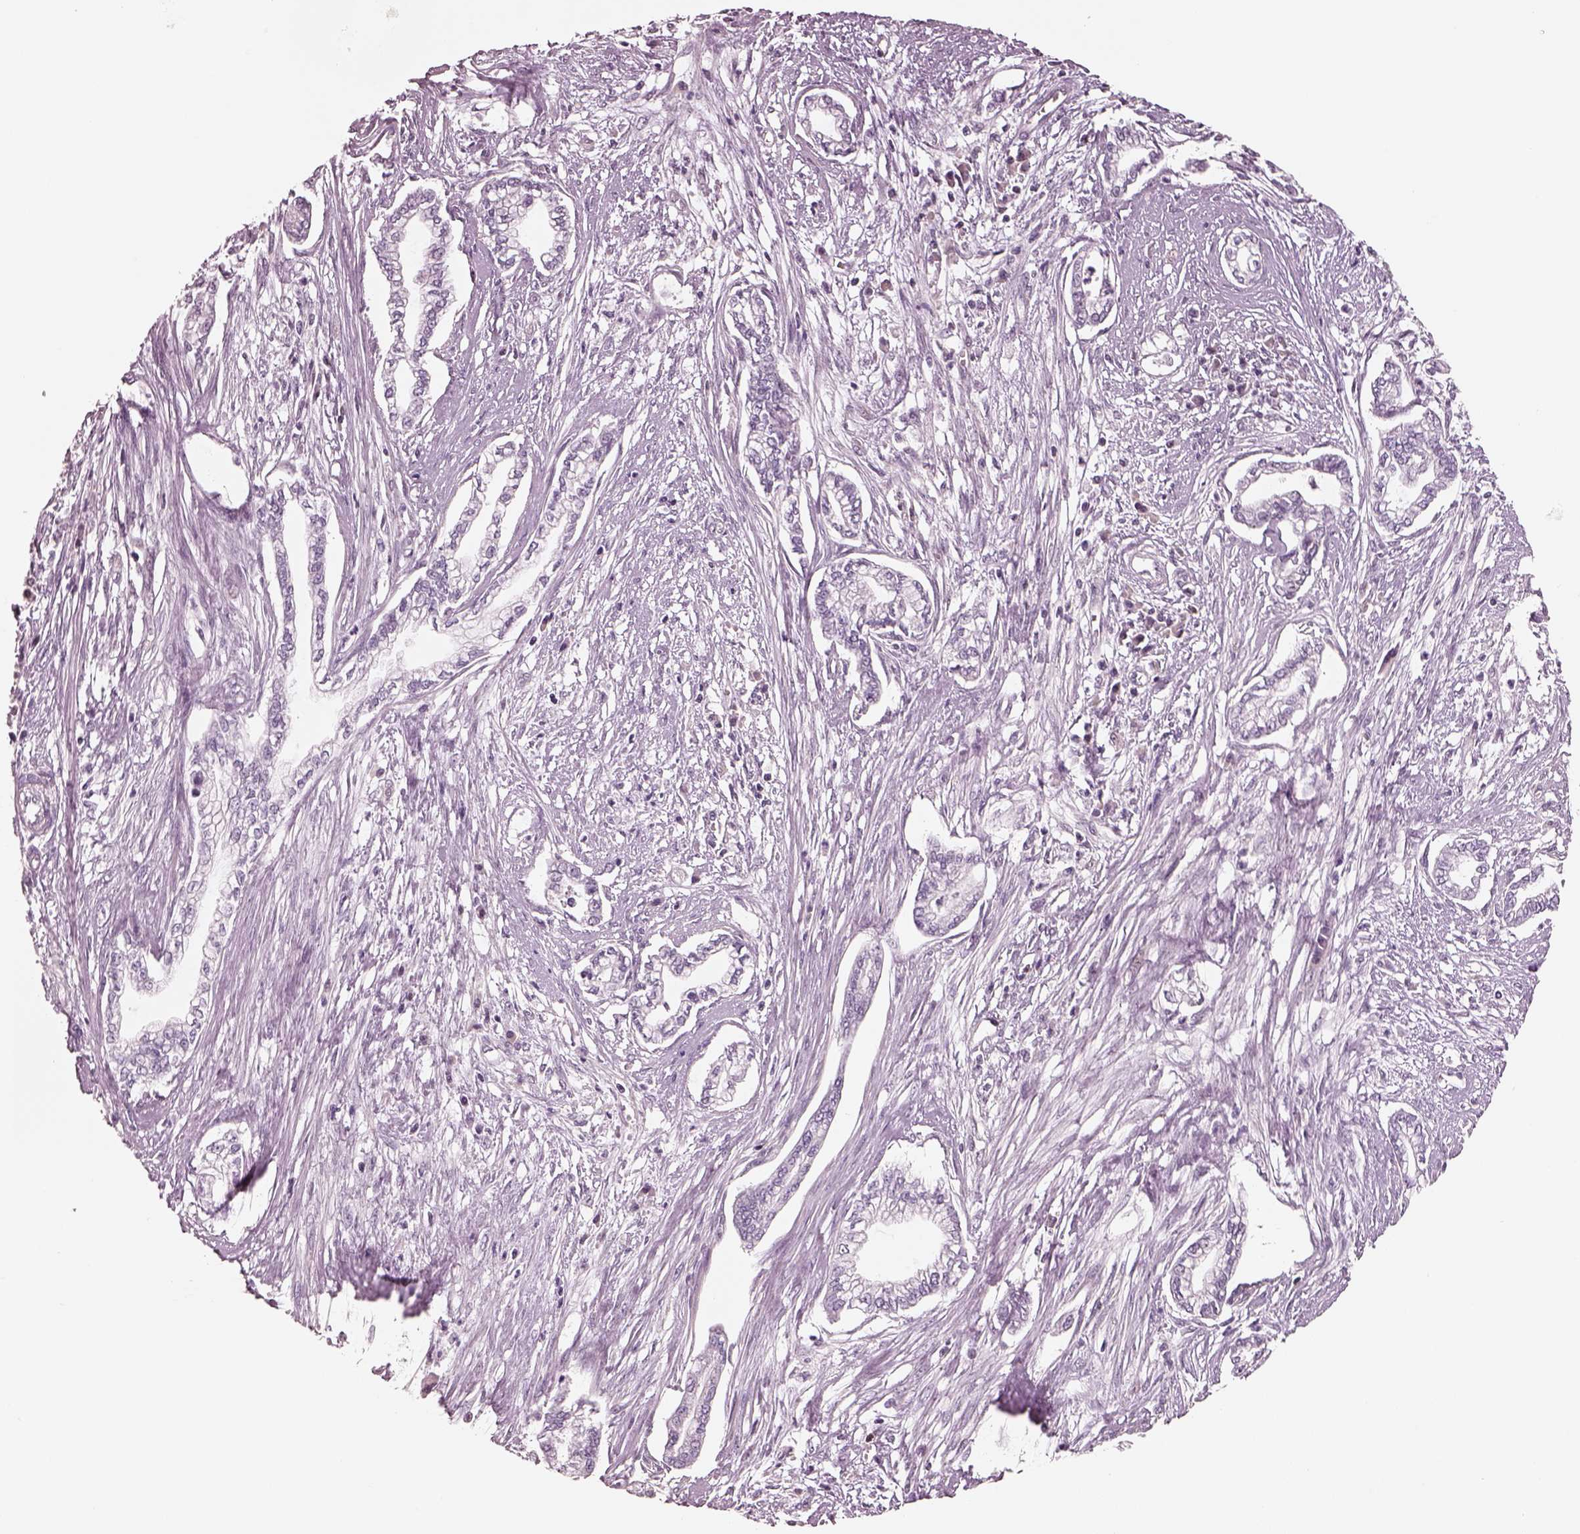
{"staining": {"intensity": "negative", "quantity": "none", "location": "none"}, "tissue": "cervical cancer", "cell_type": "Tumor cells", "image_type": "cancer", "snomed": [{"axis": "morphology", "description": "Adenocarcinoma, NOS"}, {"axis": "topography", "description": "Cervix"}], "caption": "Immunohistochemistry of cervical adenocarcinoma demonstrates no expression in tumor cells.", "gene": "EGR4", "patient": {"sex": "female", "age": 62}}